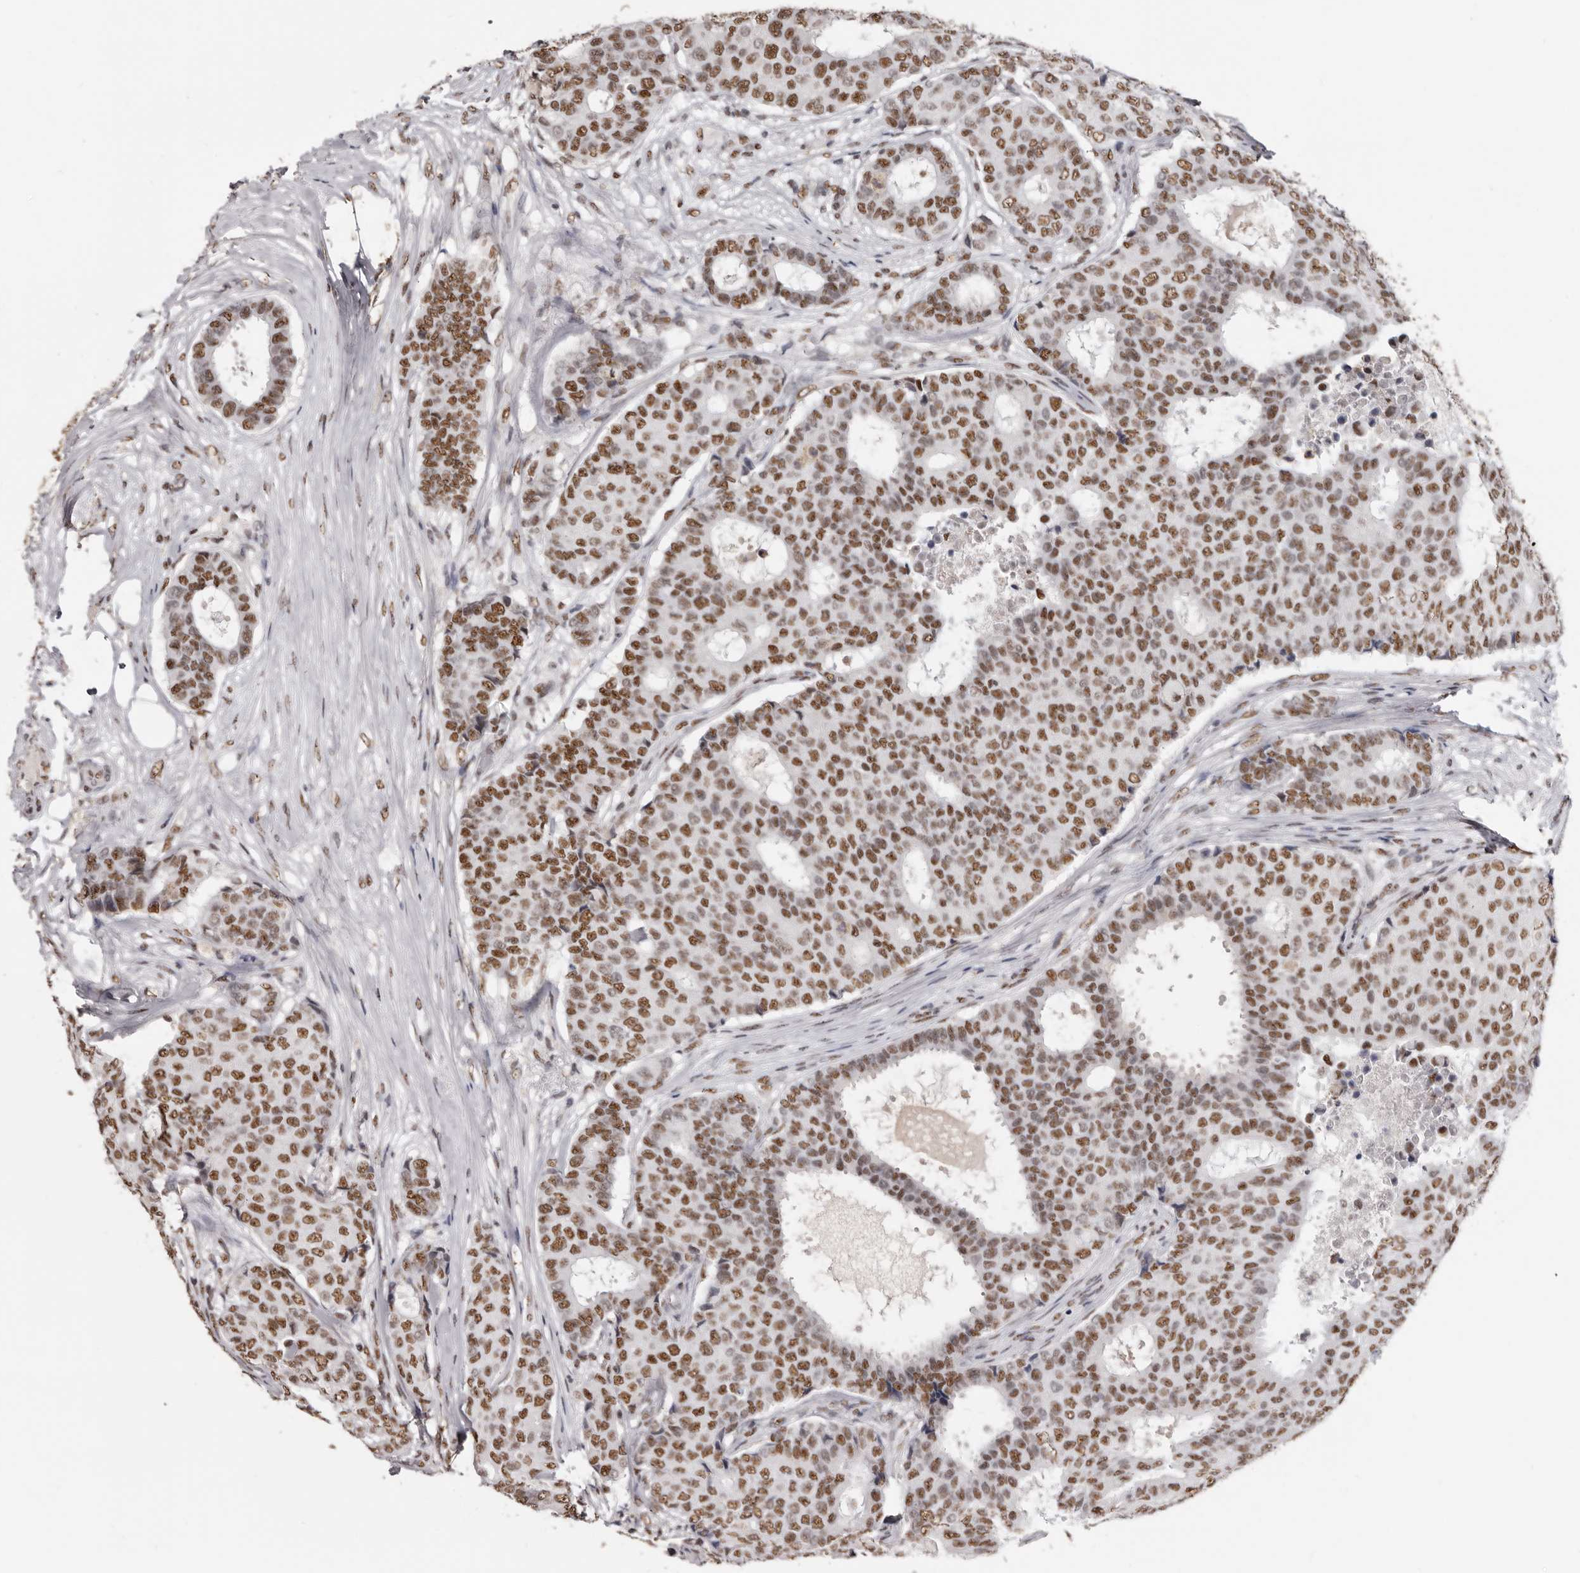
{"staining": {"intensity": "moderate", "quantity": ">75%", "location": "nuclear"}, "tissue": "breast cancer", "cell_type": "Tumor cells", "image_type": "cancer", "snomed": [{"axis": "morphology", "description": "Duct carcinoma"}, {"axis": "topography", "description": "Breast"}], "caption": "A micrograph of breast cancer stained for a protein reveals moderate nuclear brown staining in tumor cells.", "gene": "SCAF4", "patient": {"sex": "female", "age": 75}}